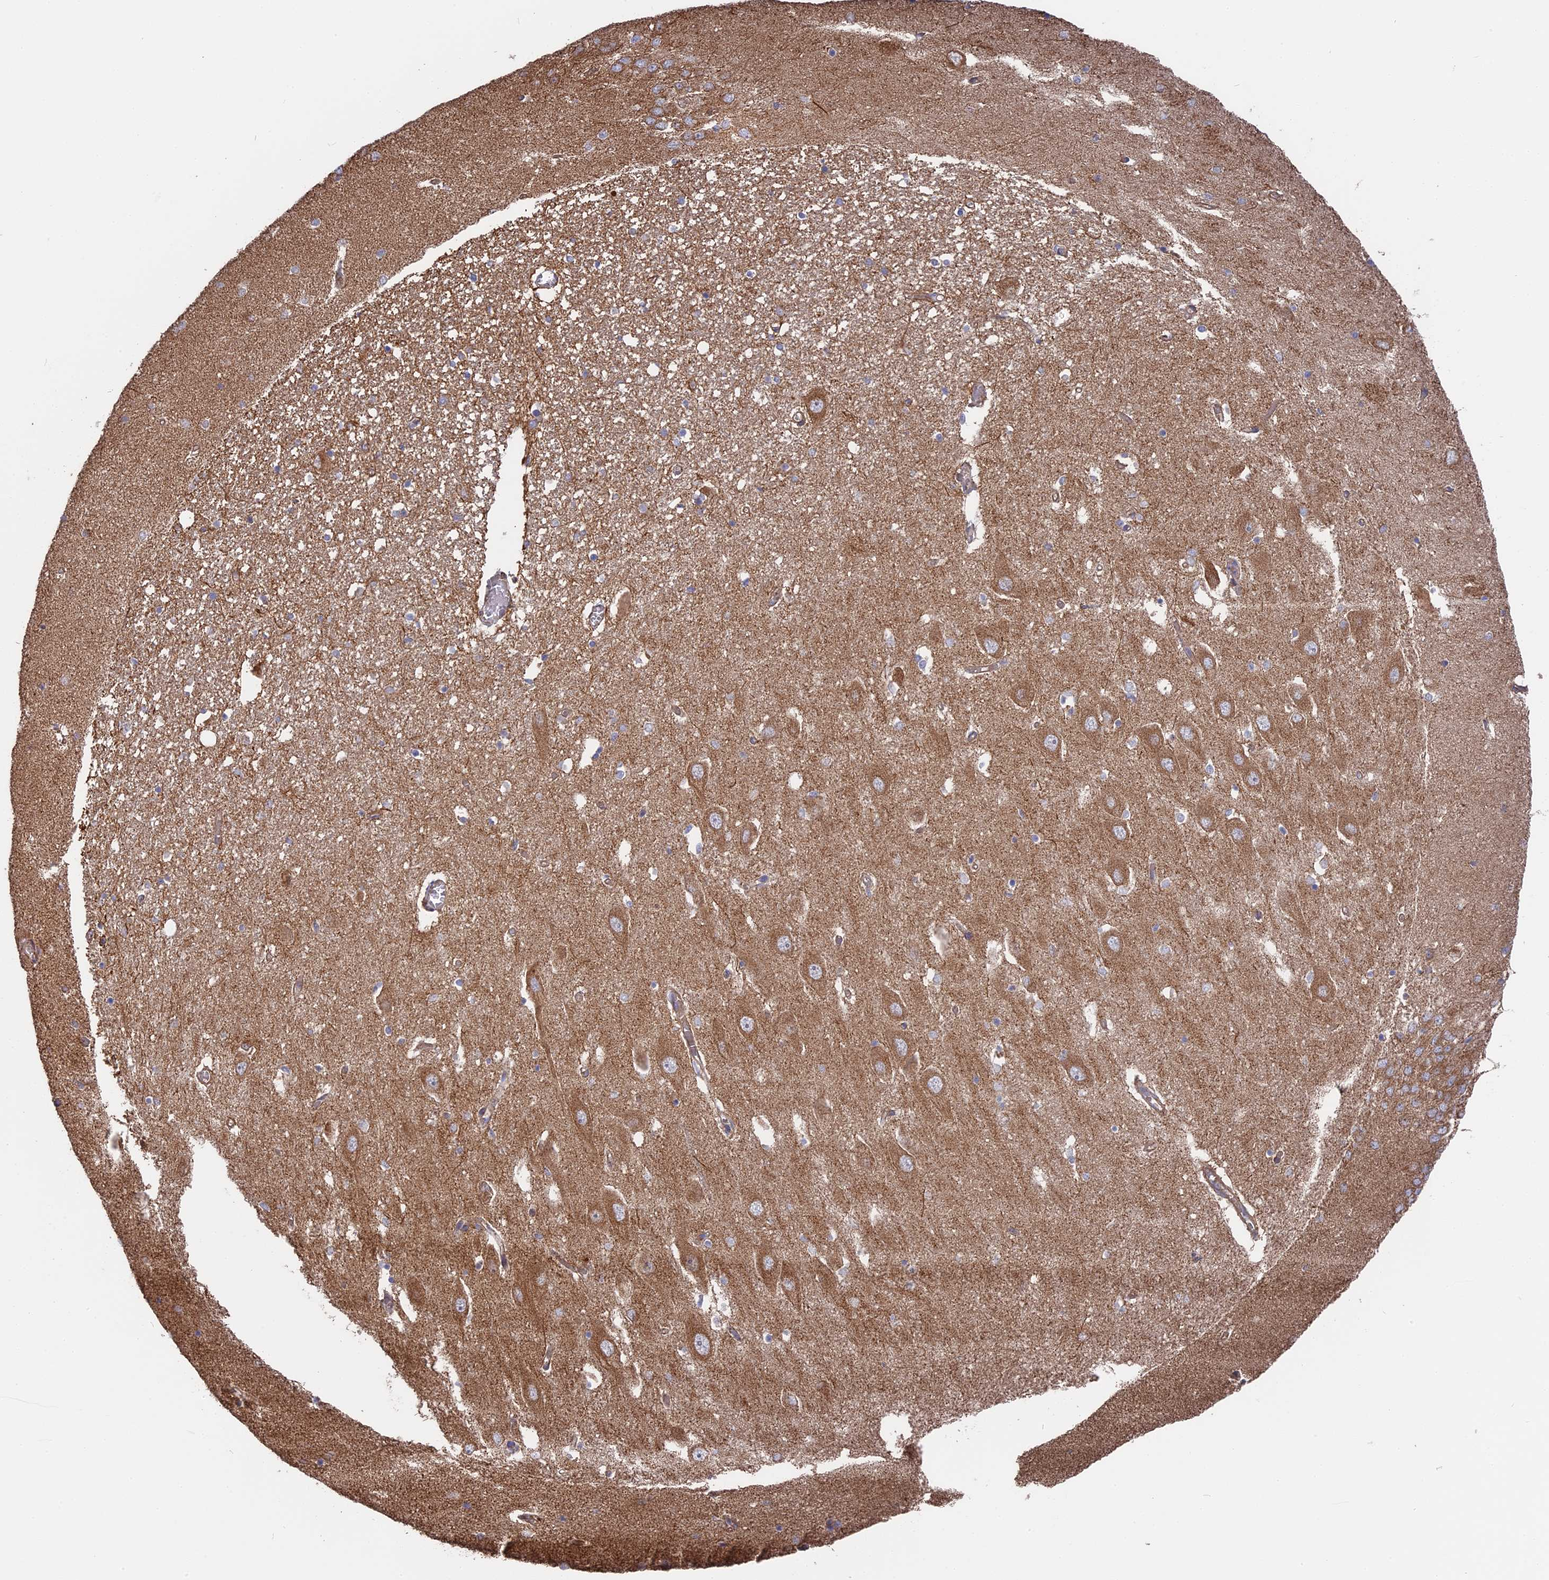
{"staining": {"intensity": "moderate", "quantity": "<25%", "location": "cytoplasmic/membranous"}, "tissue": "hippocampus", "cell_type": "Glial cells", "image_type": "normal", "snomed": [{"axis": "morphology", "description": "Normal tissue, NOS"}, {"axis": "topography", "description": "Hippocampus"}], "caption": "IHC (DAB) staining of benign human hippocampus exhibits moderate cytoplasmic/membranous protein positivity in approximately <25% of glial cells.", "gene": "TELO2", "patient": {"sex": "female", "age": 64}}